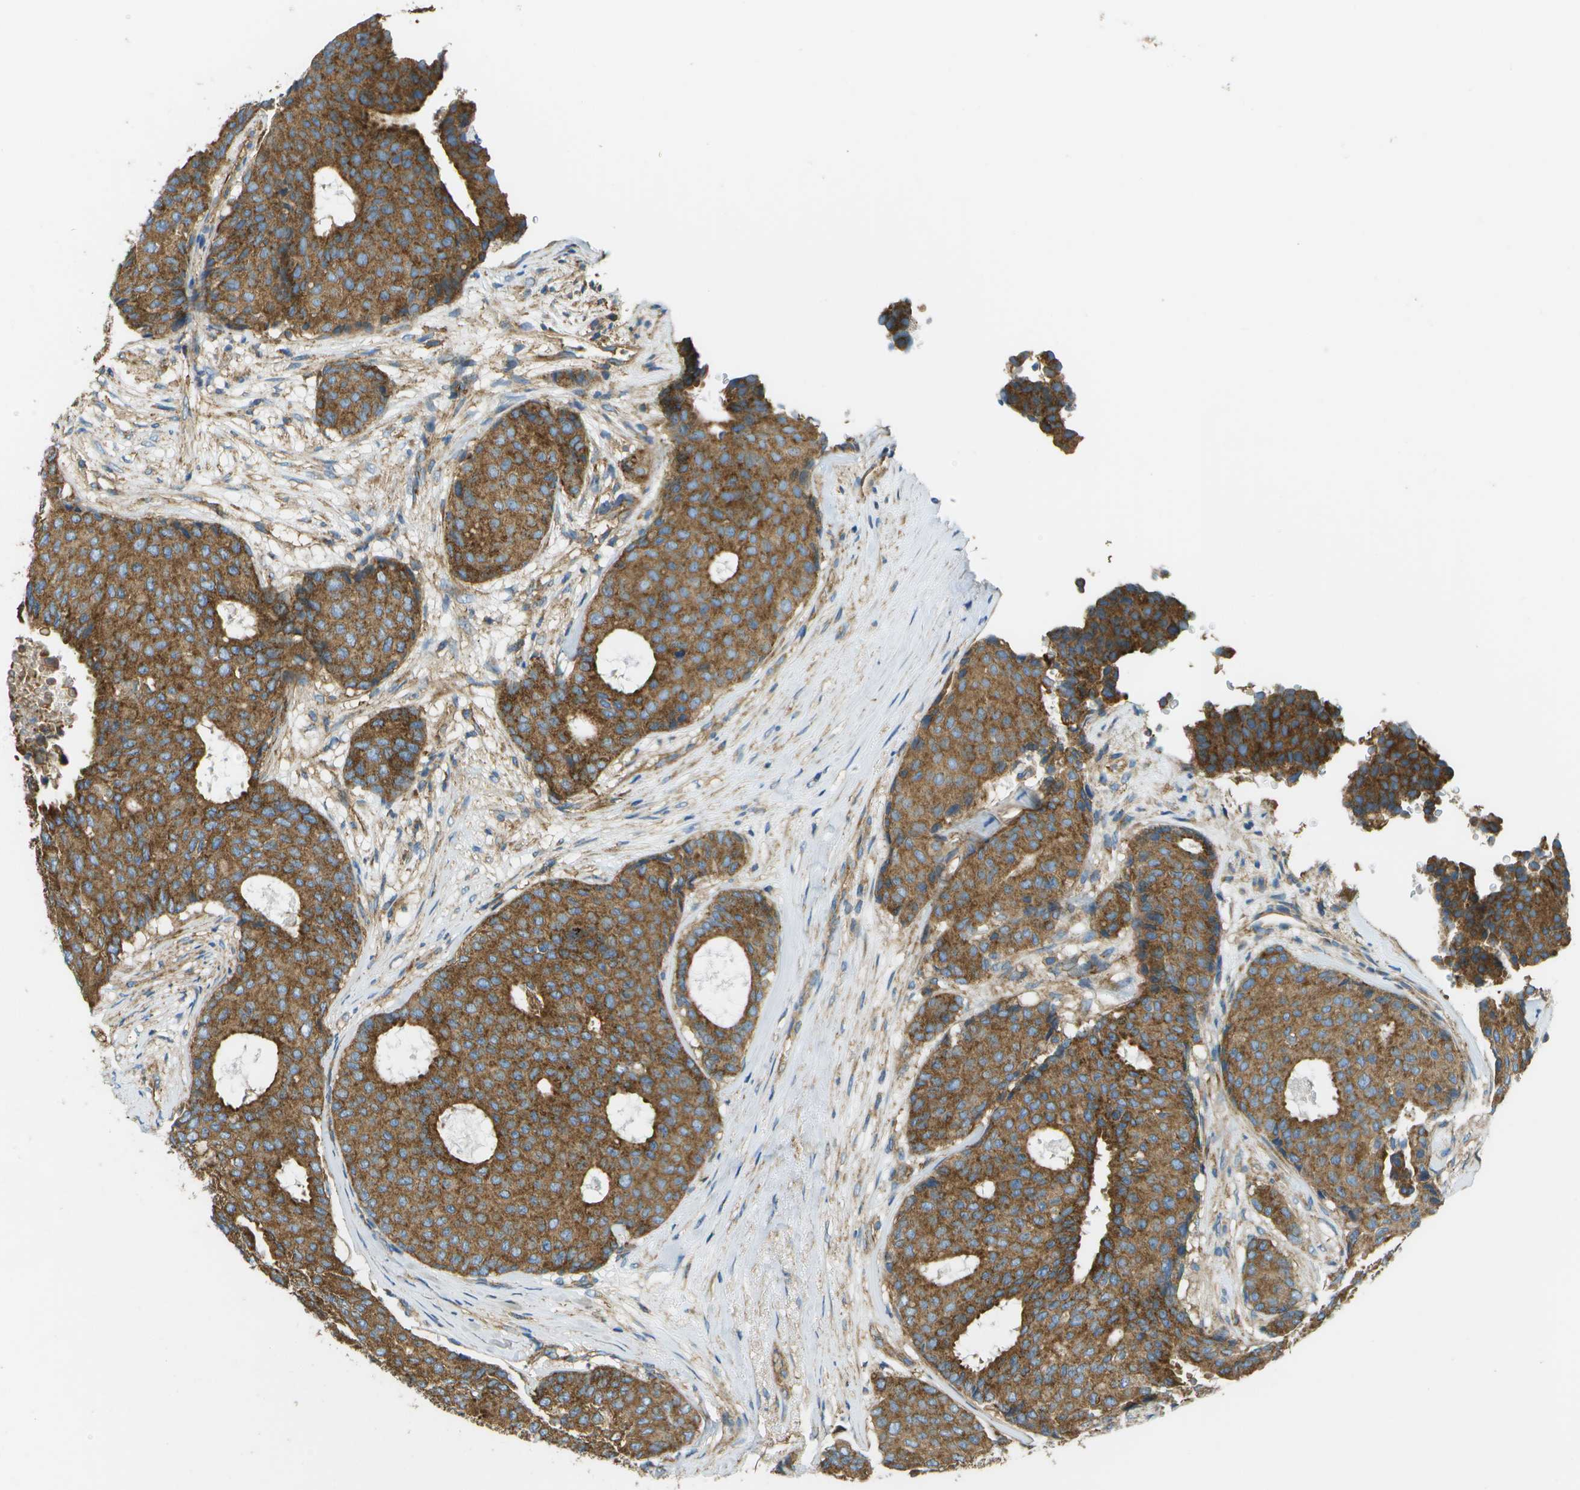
{"staining": {"intensity": "strong", "quantity": ">75%", "location": "cytoplasmic/membranous"}, "tissue": "breast cancer", "cell_type": "Tumor cells", "image_type": "cancer", "snomed": [{"axis": "morphology", "description": "Duct carcinoma"}, {"axis": "topography", "description": "Breast"}], "caption": "Strong cytoplasmic/membranous expression for a protein is present in approximately >75% of tumor cells of breast cancer (intraductal carcinoma) using IHC.", "gene": "CLTC", "patient": {"sex": "female", "age": 75}}